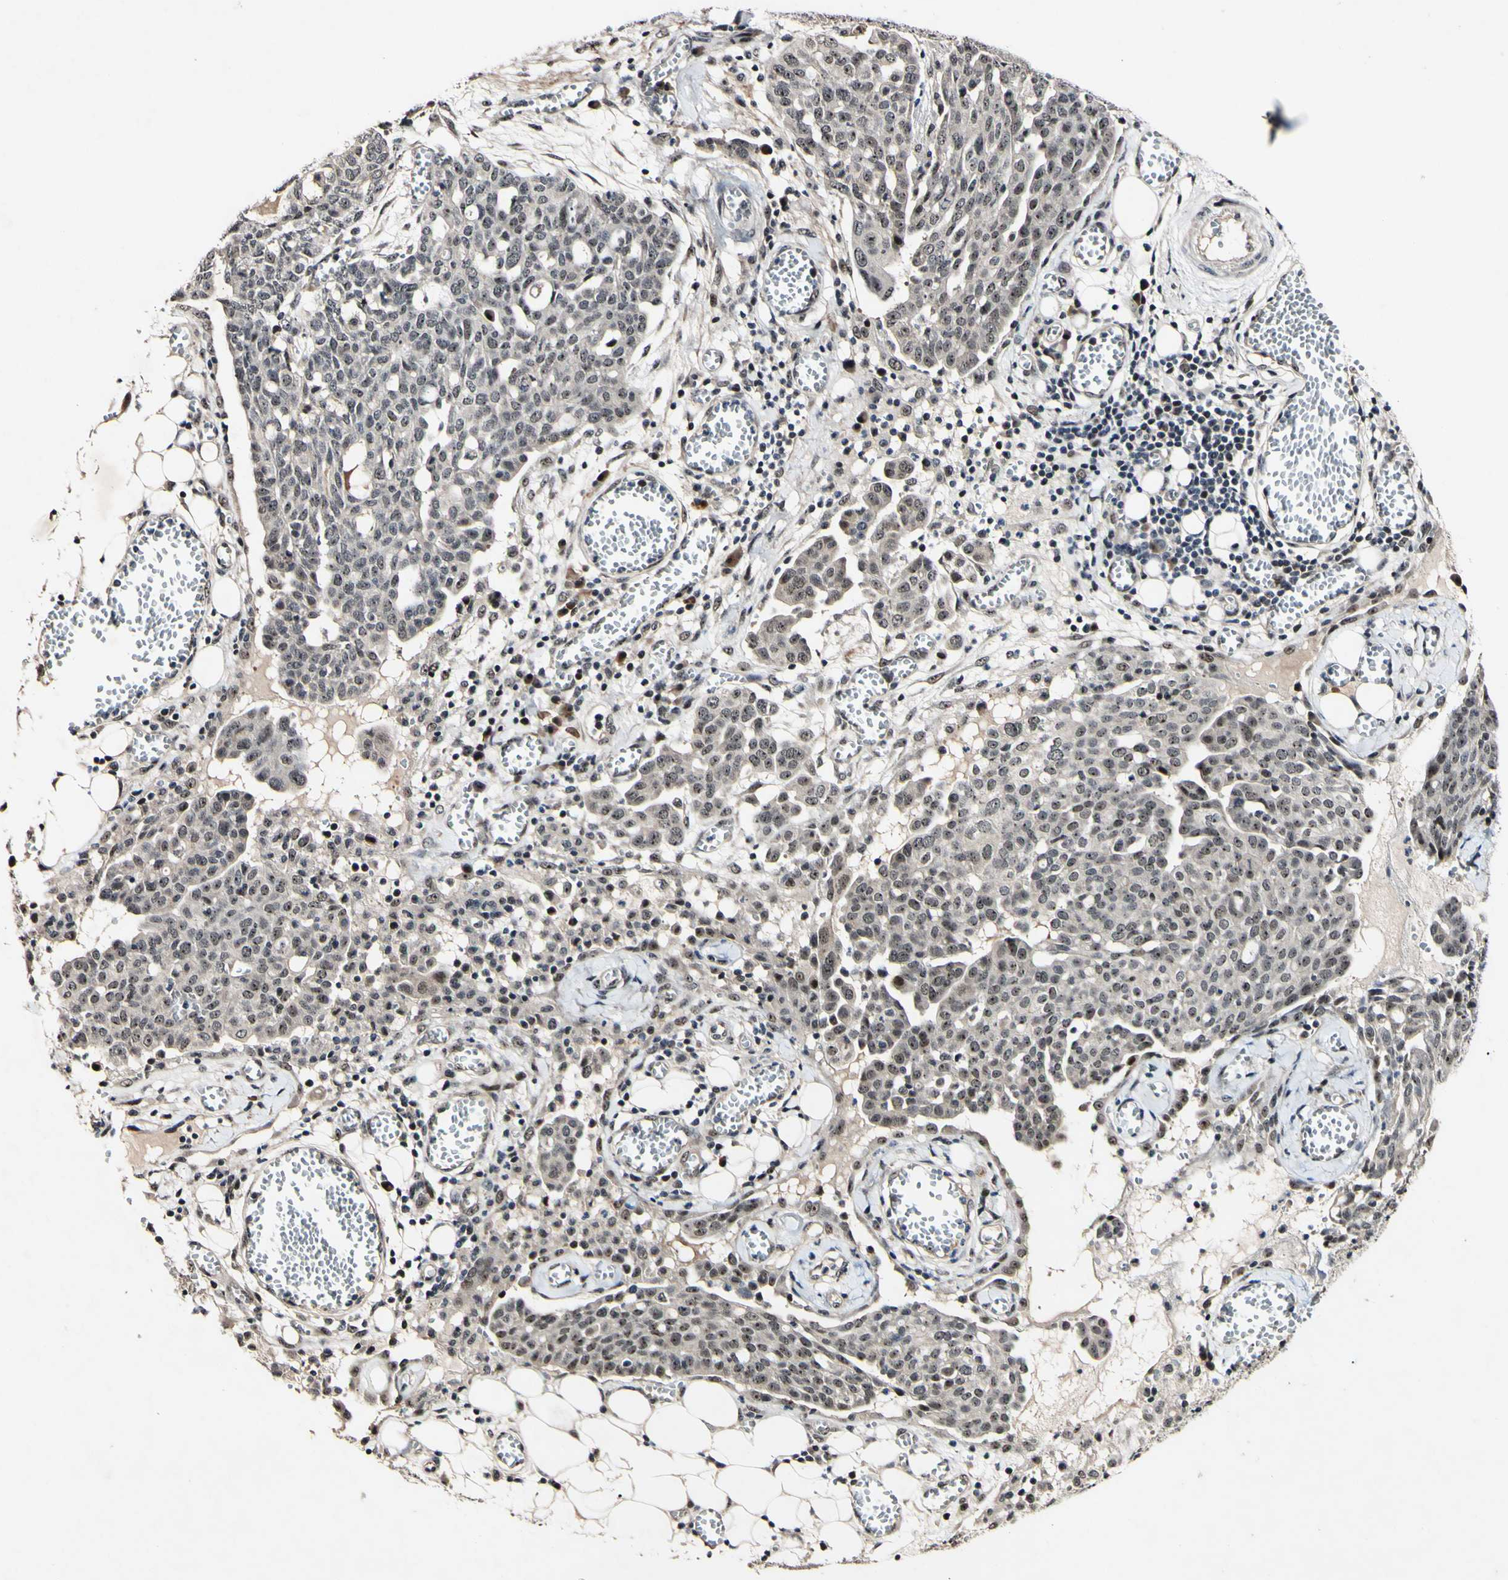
{"staining": {"intensity": "moderate", "quantity": "25%-75%", "location": "nuclear"}, "tissue": "ovarian cancer", "cell_type": "Tumor cells", "image_type": "cancer", "snomed": [{"axis": "morphology", "description": "Cystadenocarcinoma, serous, NOS"}, {"axis": "topography", "description": "Soft tissue"}, {"axis": "topography", "description": "Ovary"}], "caption": "Moderate nuclear staining is identified in about 25%-75% of tumor cells in ovarian cancer (serous cystadenocarcinoma). Using DAB (brown) and hematoxylin (blue) stains, captured at high magnification using brightfield microscopy.", "gene": "POLR2F", "patient": {"sex": "female", "age": 57}}